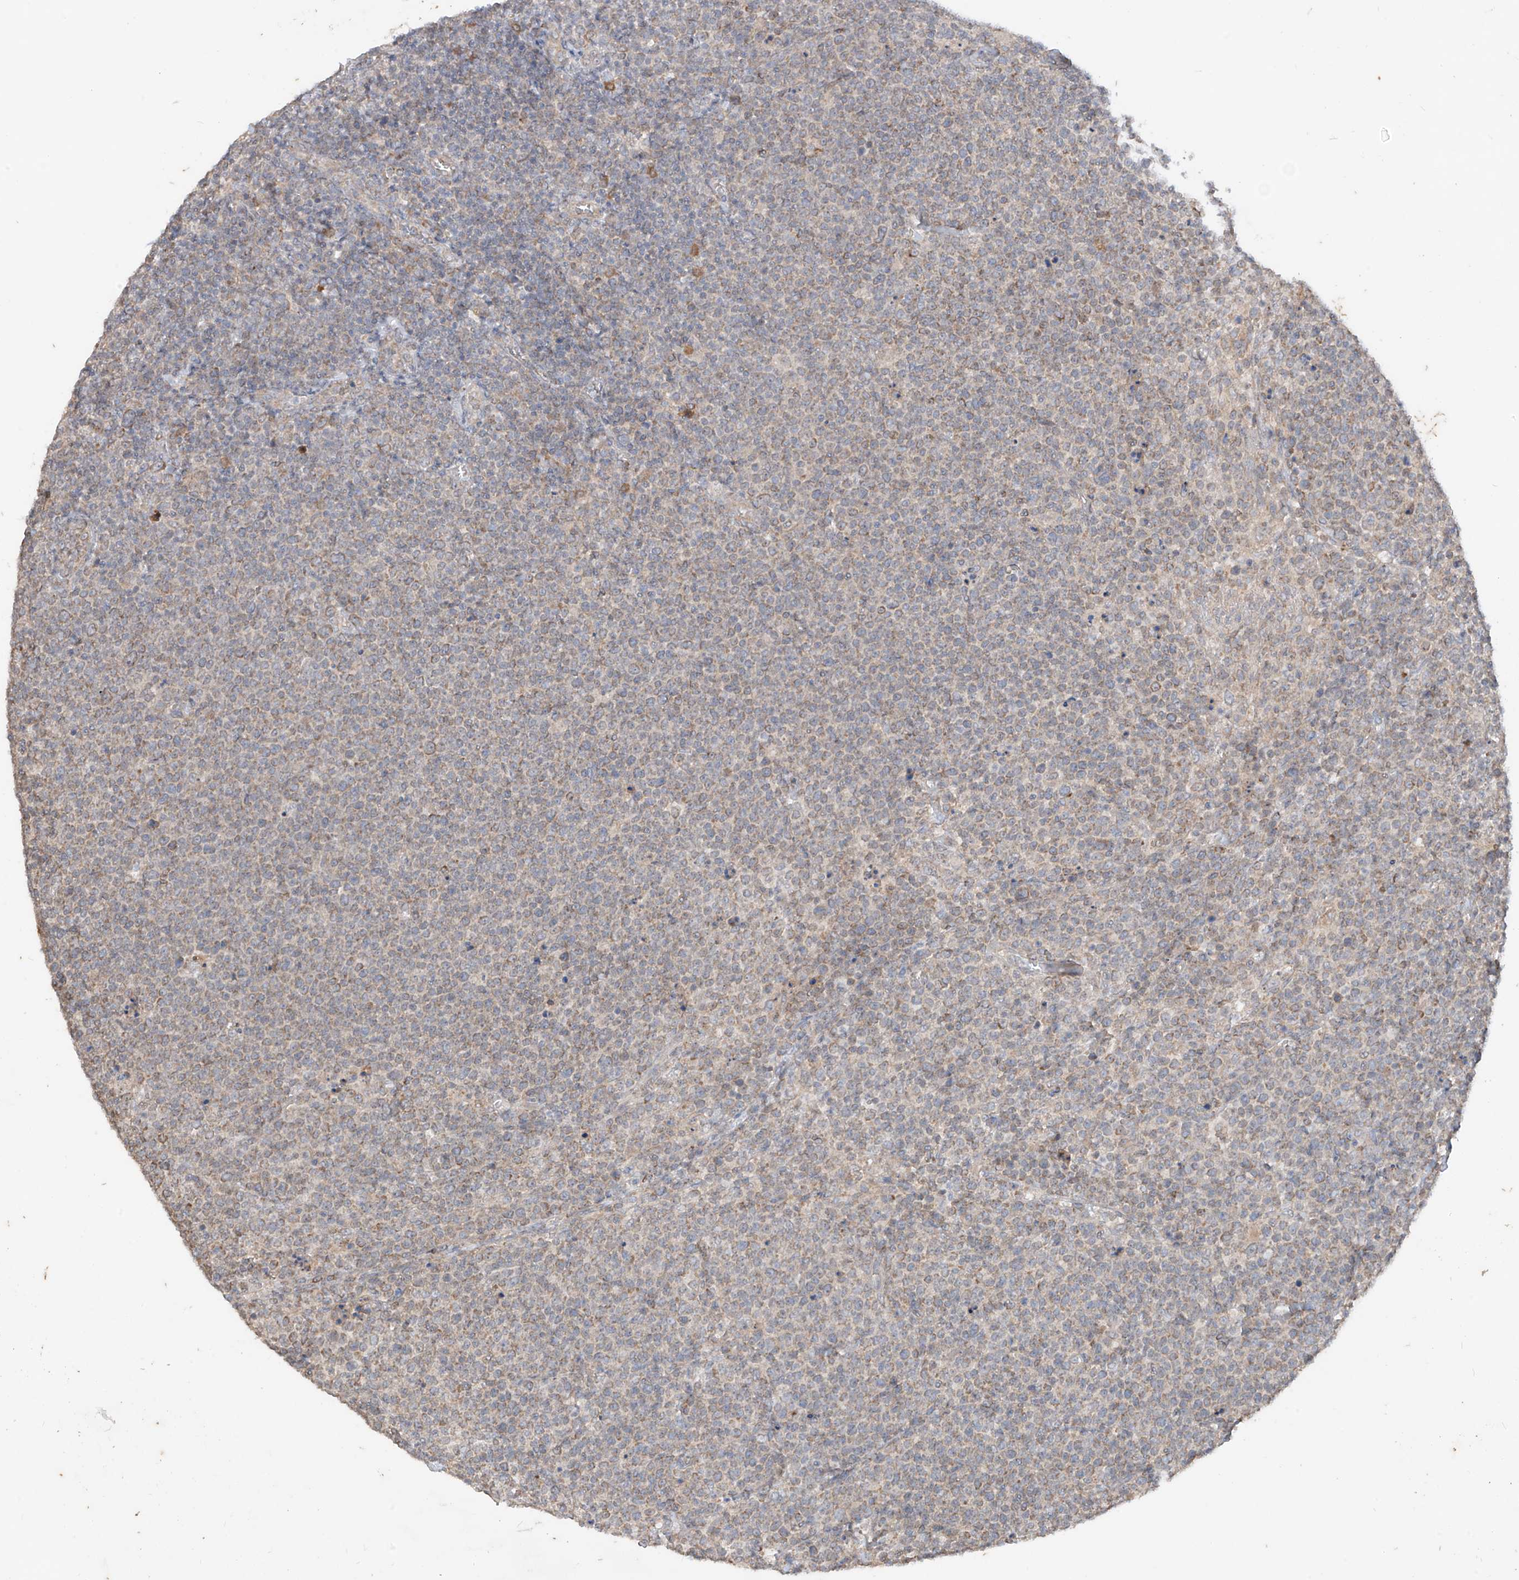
{"staining": {"intensity": "weak", "quantity": "<25%", "location": "cytoplasmic/membranous"}, "tissue": "lymphoma", "cell_type": "Tumor cells", "image_type": "cancer", "snomed": [{"axis": "morphology", "description": "Malignant lymphoma, non-Hodgkin's type, High grade"}, {"axis": "topography", "description": "Lymph node"}], "caption": "The immunohistochemistry (IHC) micrograph has no significant expression in tumor cells of malignant lymphoma, non-Hodgkin's type (high-grade) tissue.", "gene": "MTUS2", "patient": {"sex": "male", "age": 61}}